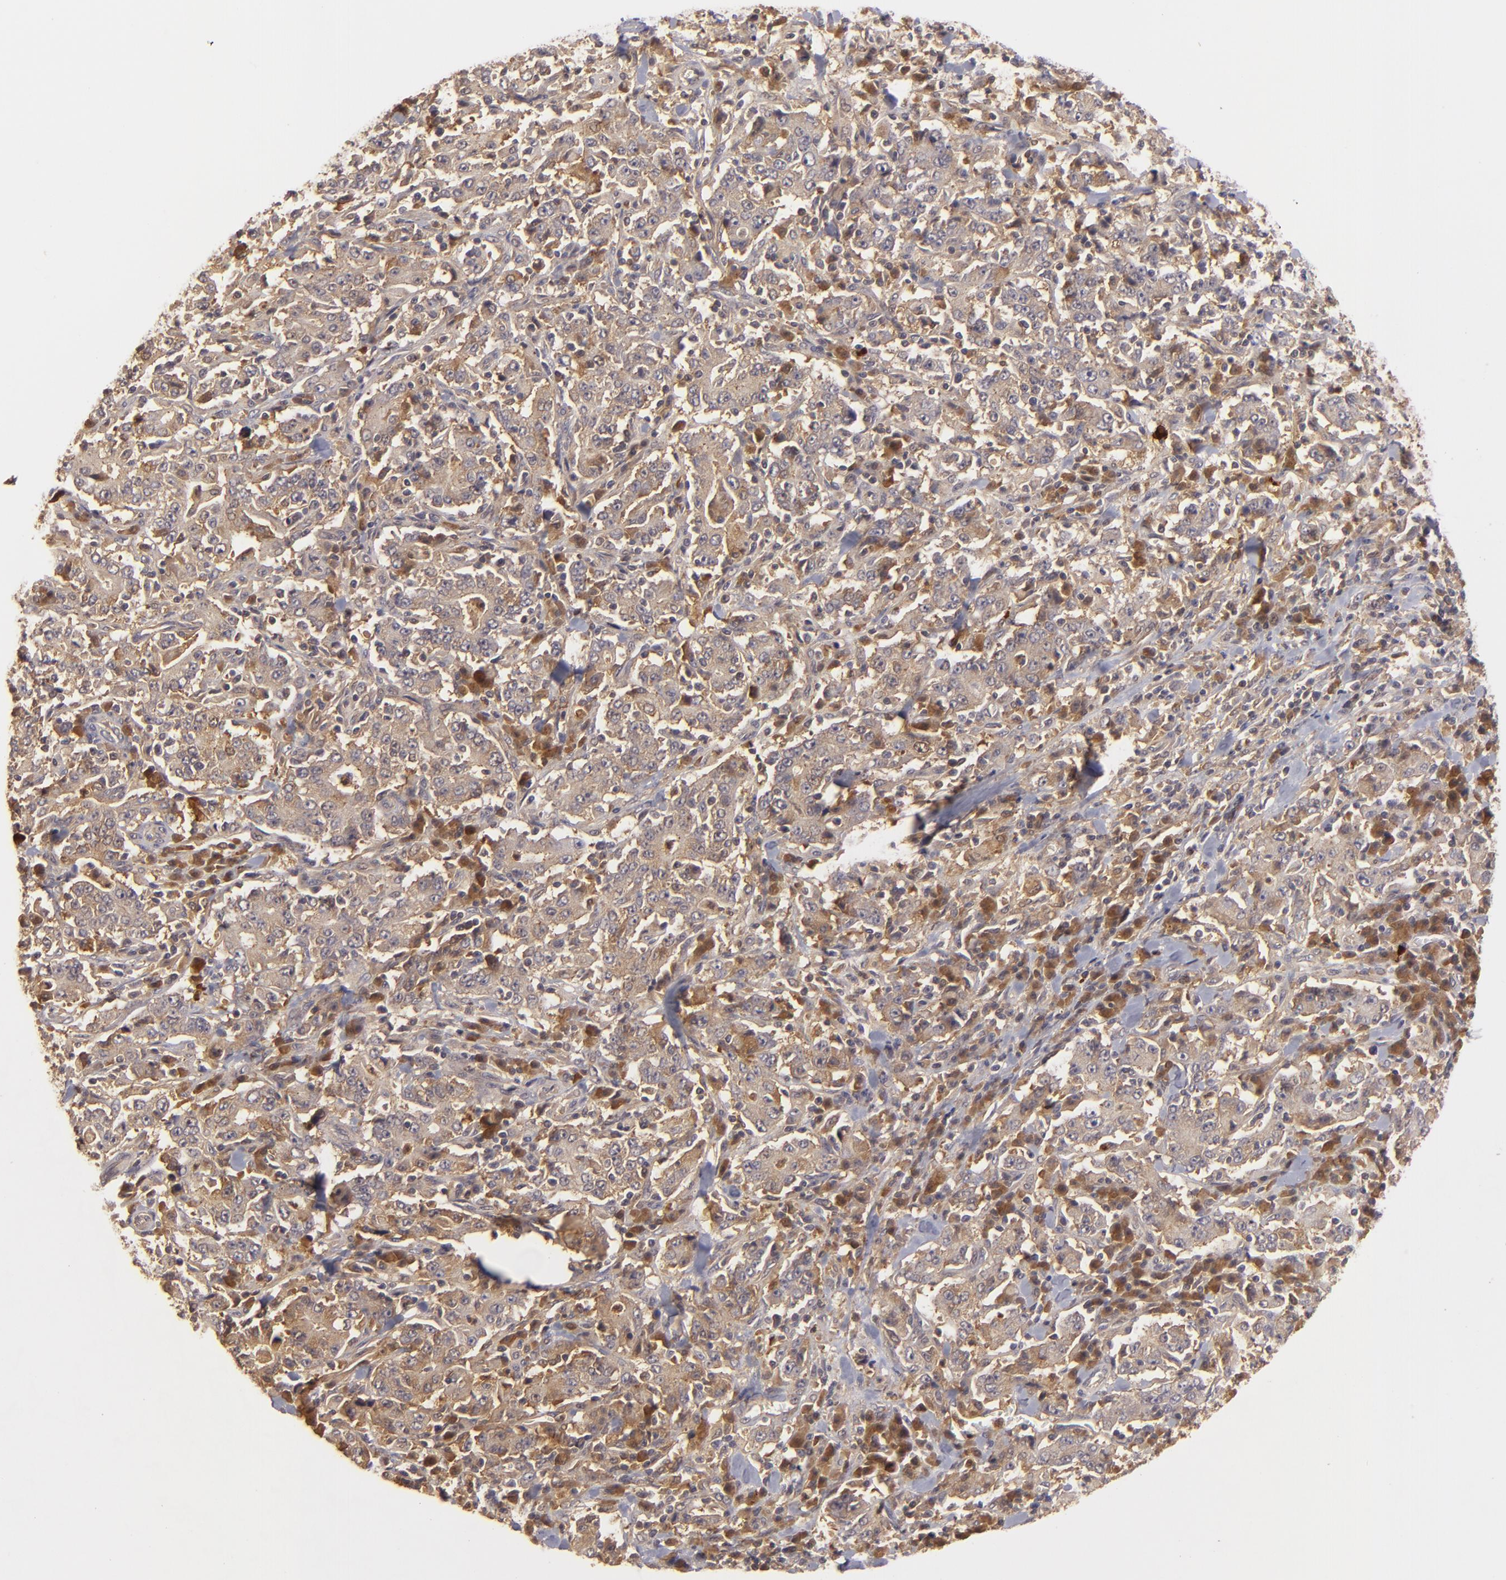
{"staining": {"intensity": "strong", "quantity": ">75%", "location": "cytoplasmic/membranous"}, "tissue": "stomach cancer", "cell_type": "Tumor cells", "image_type": "cancer", "snomed": [{"axis": "morphology", "description": "Normal tissue, NOS"}, {"axis": "morphology", "description": "Adenocarcinoma, NOS"}, {"axis": "topography", "description": "Stomach, upper"}, {"axis": "topography", "description": "Stomach"}], "caption": "Tumor cells exhibit high levels of strong cytoplasmic/membranous staining in about >75% of cells in human stomach cancer (adenocarcinoma).", "gene": "PRKCD", "patient": {"sex": "male", "age": 59}}